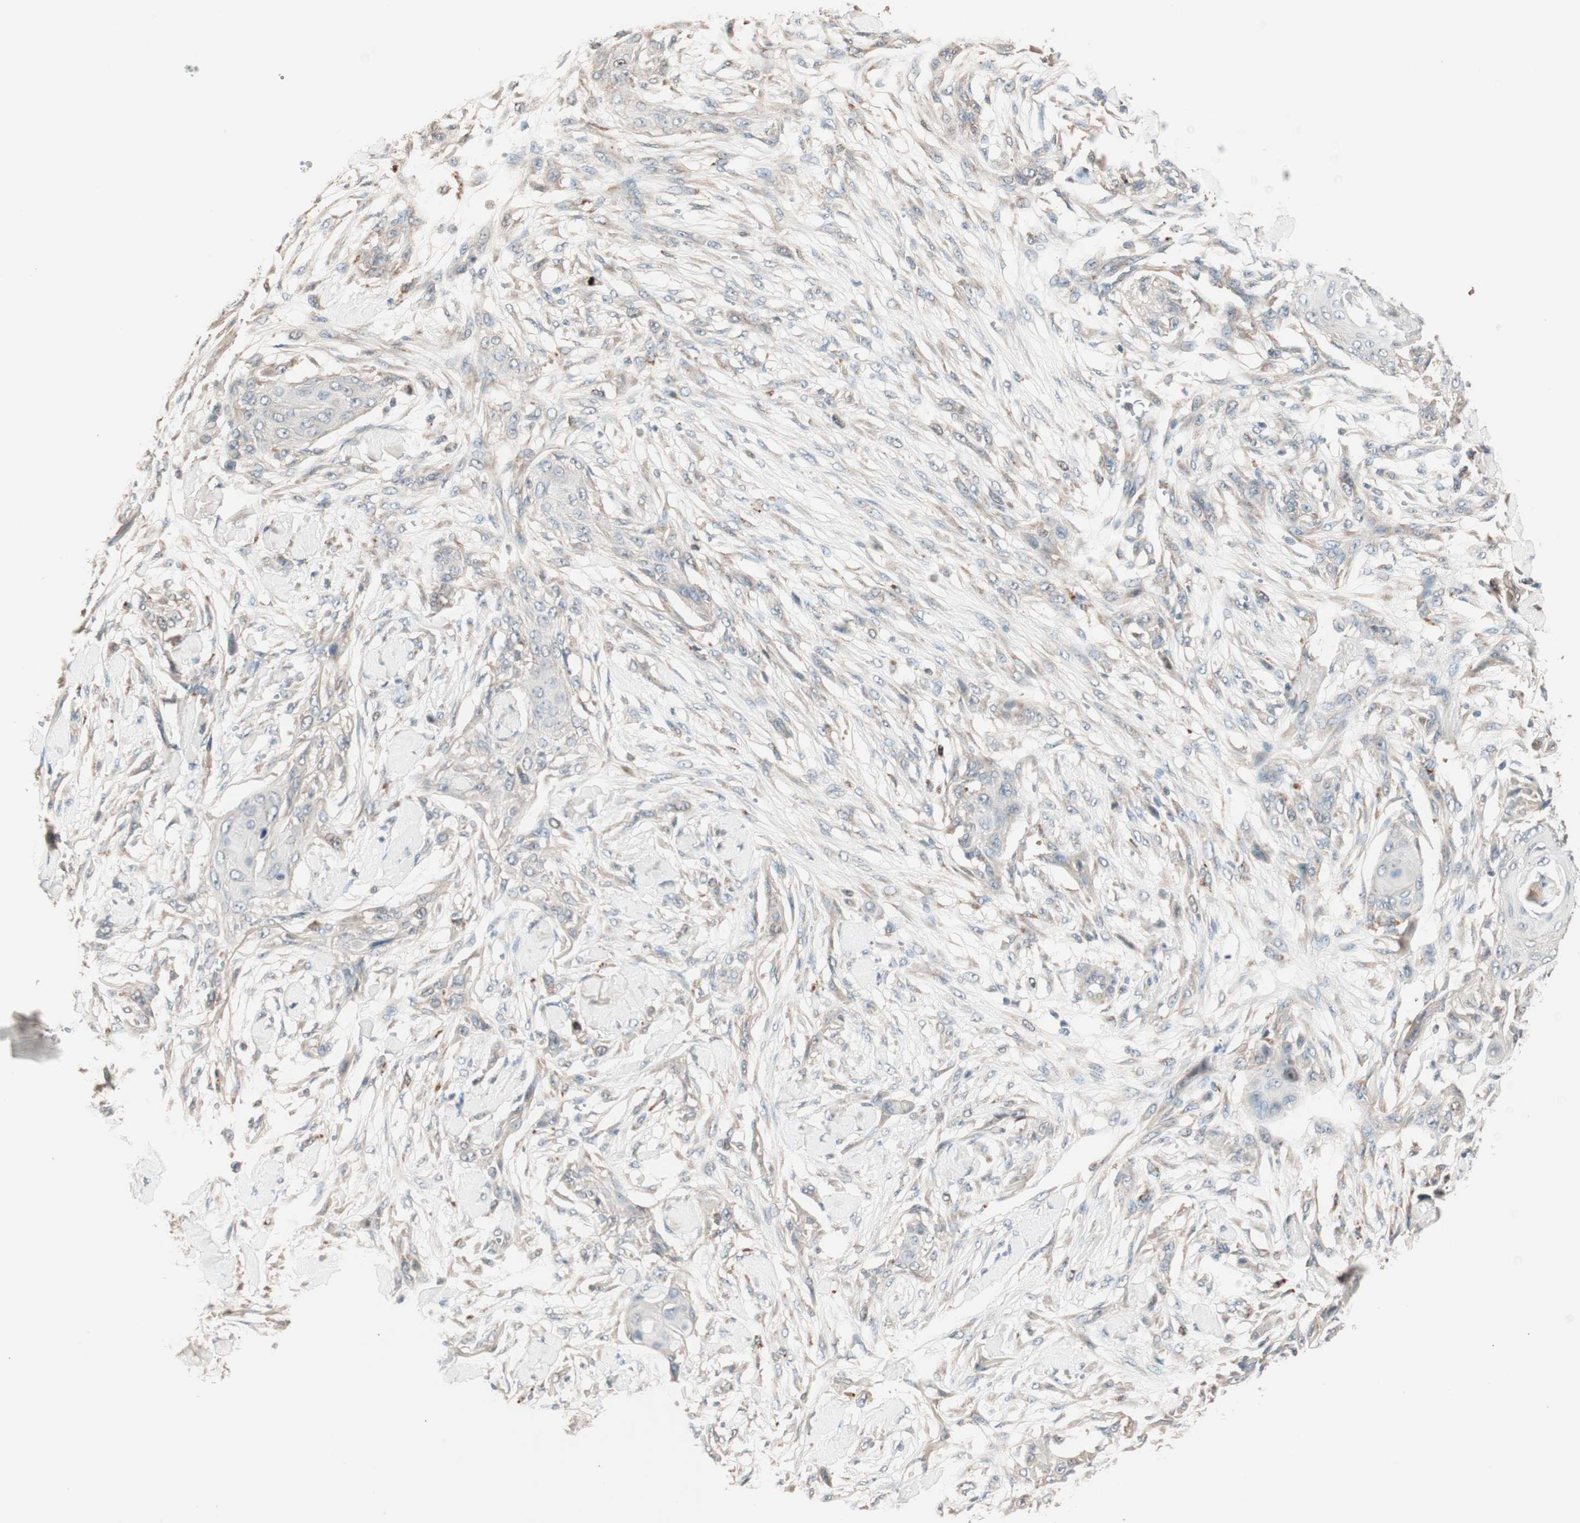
{"staining": {"intensity": "weak", "quantity": "<25%", "location": "cytoplasmic/membranous"}, "tissue": "skin cancer", "cell_type": "Tumor cells", "image_type": "cancer", "snomed": [{"axis": "morphology", "description": "Squamous cell carcinoma, NOS"}, {"axis": "topography", "description": "Skin"}], "caption": "DAB (3,3'-diaminobenzidine) immunohistochemical staining of squamous cell carcinoma (skin) demonstrates no significant expression in tumor cells.", "gene": "NFRKB", "patient": {"sex": "female", "age": 59}}